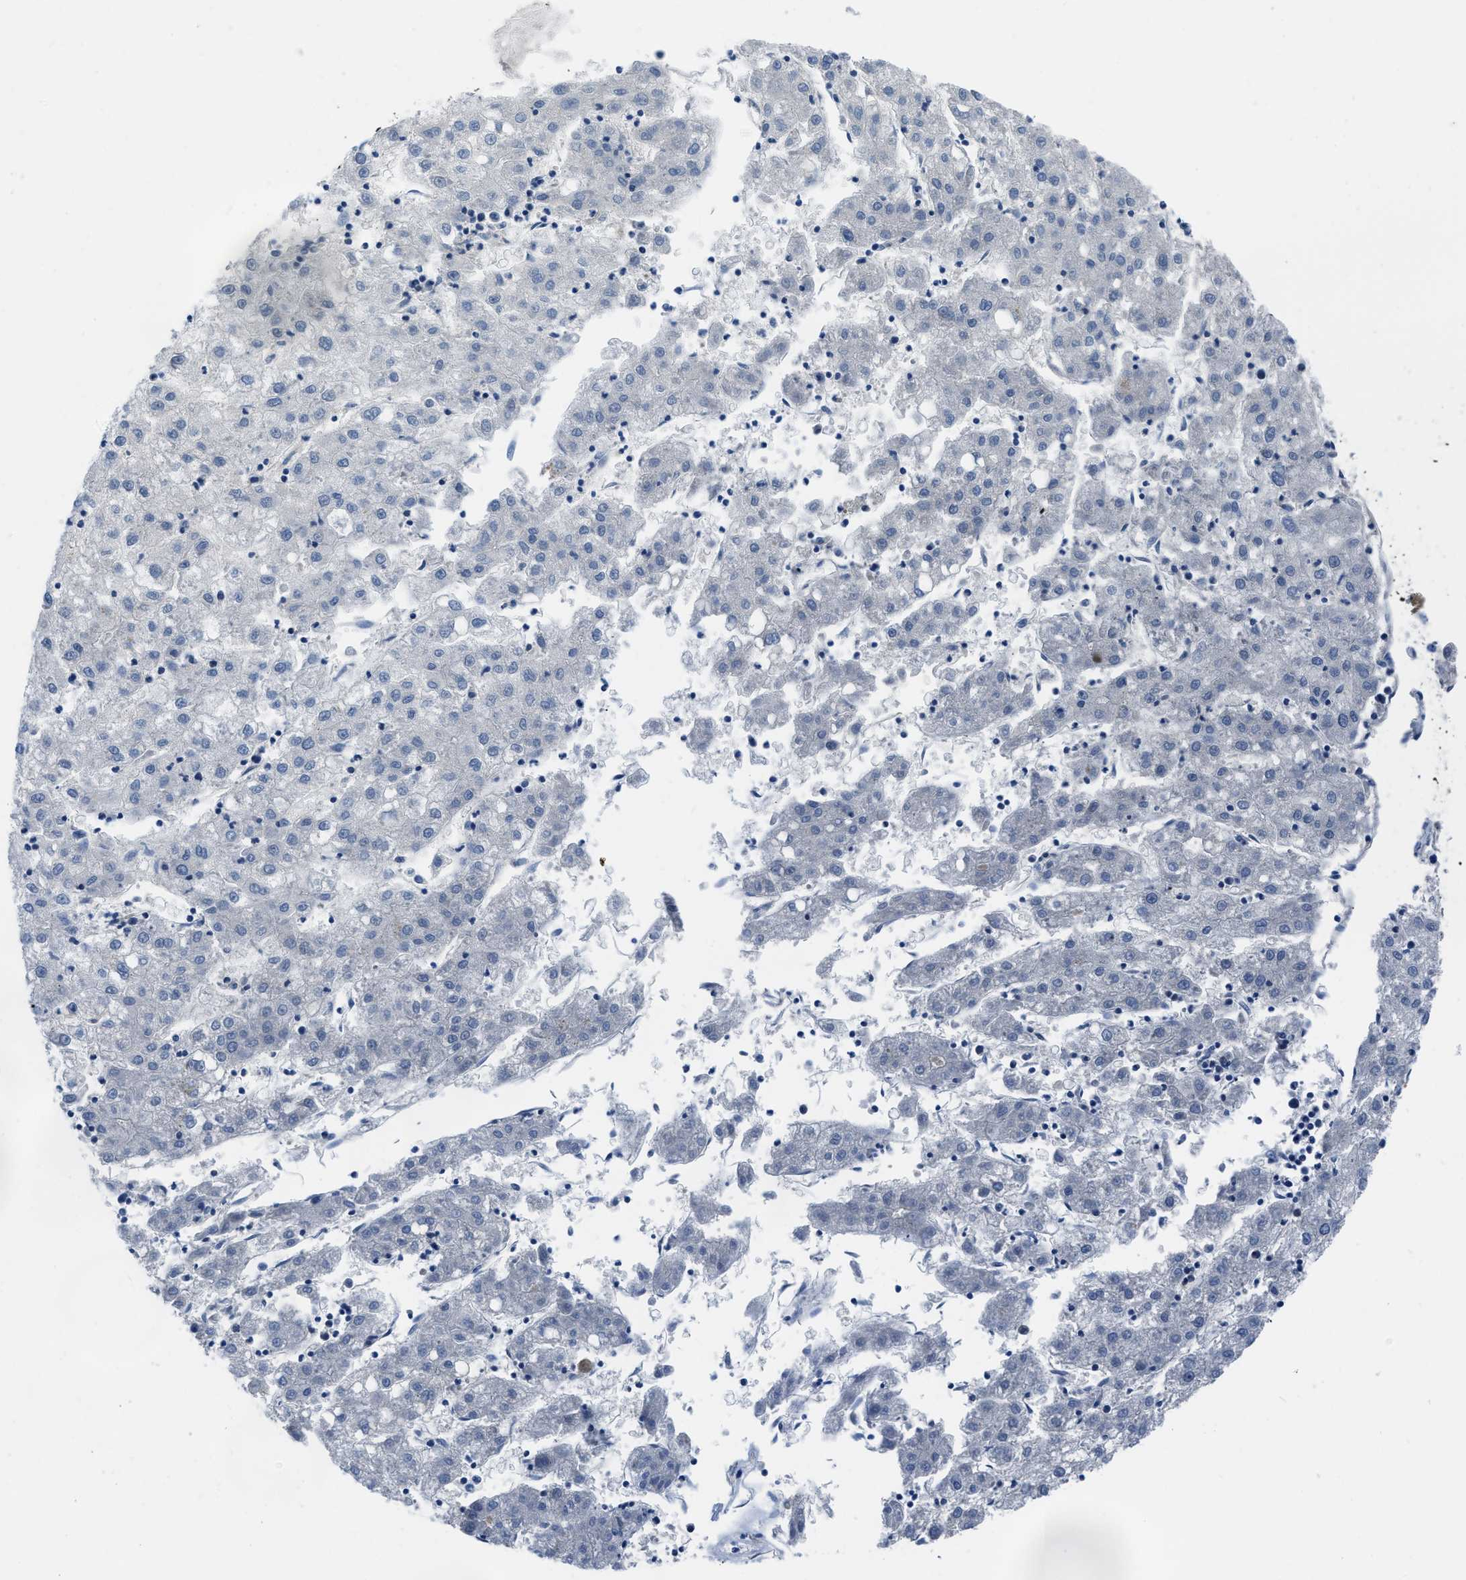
{"staining": {"intensity": "negative", "quantity": "none", "location": "none"}, "tissue": "liver cancer", "cell_type": "Tumor cells", "image_type": "cancer", "snomed": [{"axis": "morphology", "description": "Carcinoma, Hepatocellular, NOS"}, {"axis": "topography", "description": "Liver"}], "caption": "Tumor cells are negative for brown protein staining in liver cancer (hepatocellular carcinoma).", "gene": "PFKP", "patient": {"sex": "male", "age": 72}}